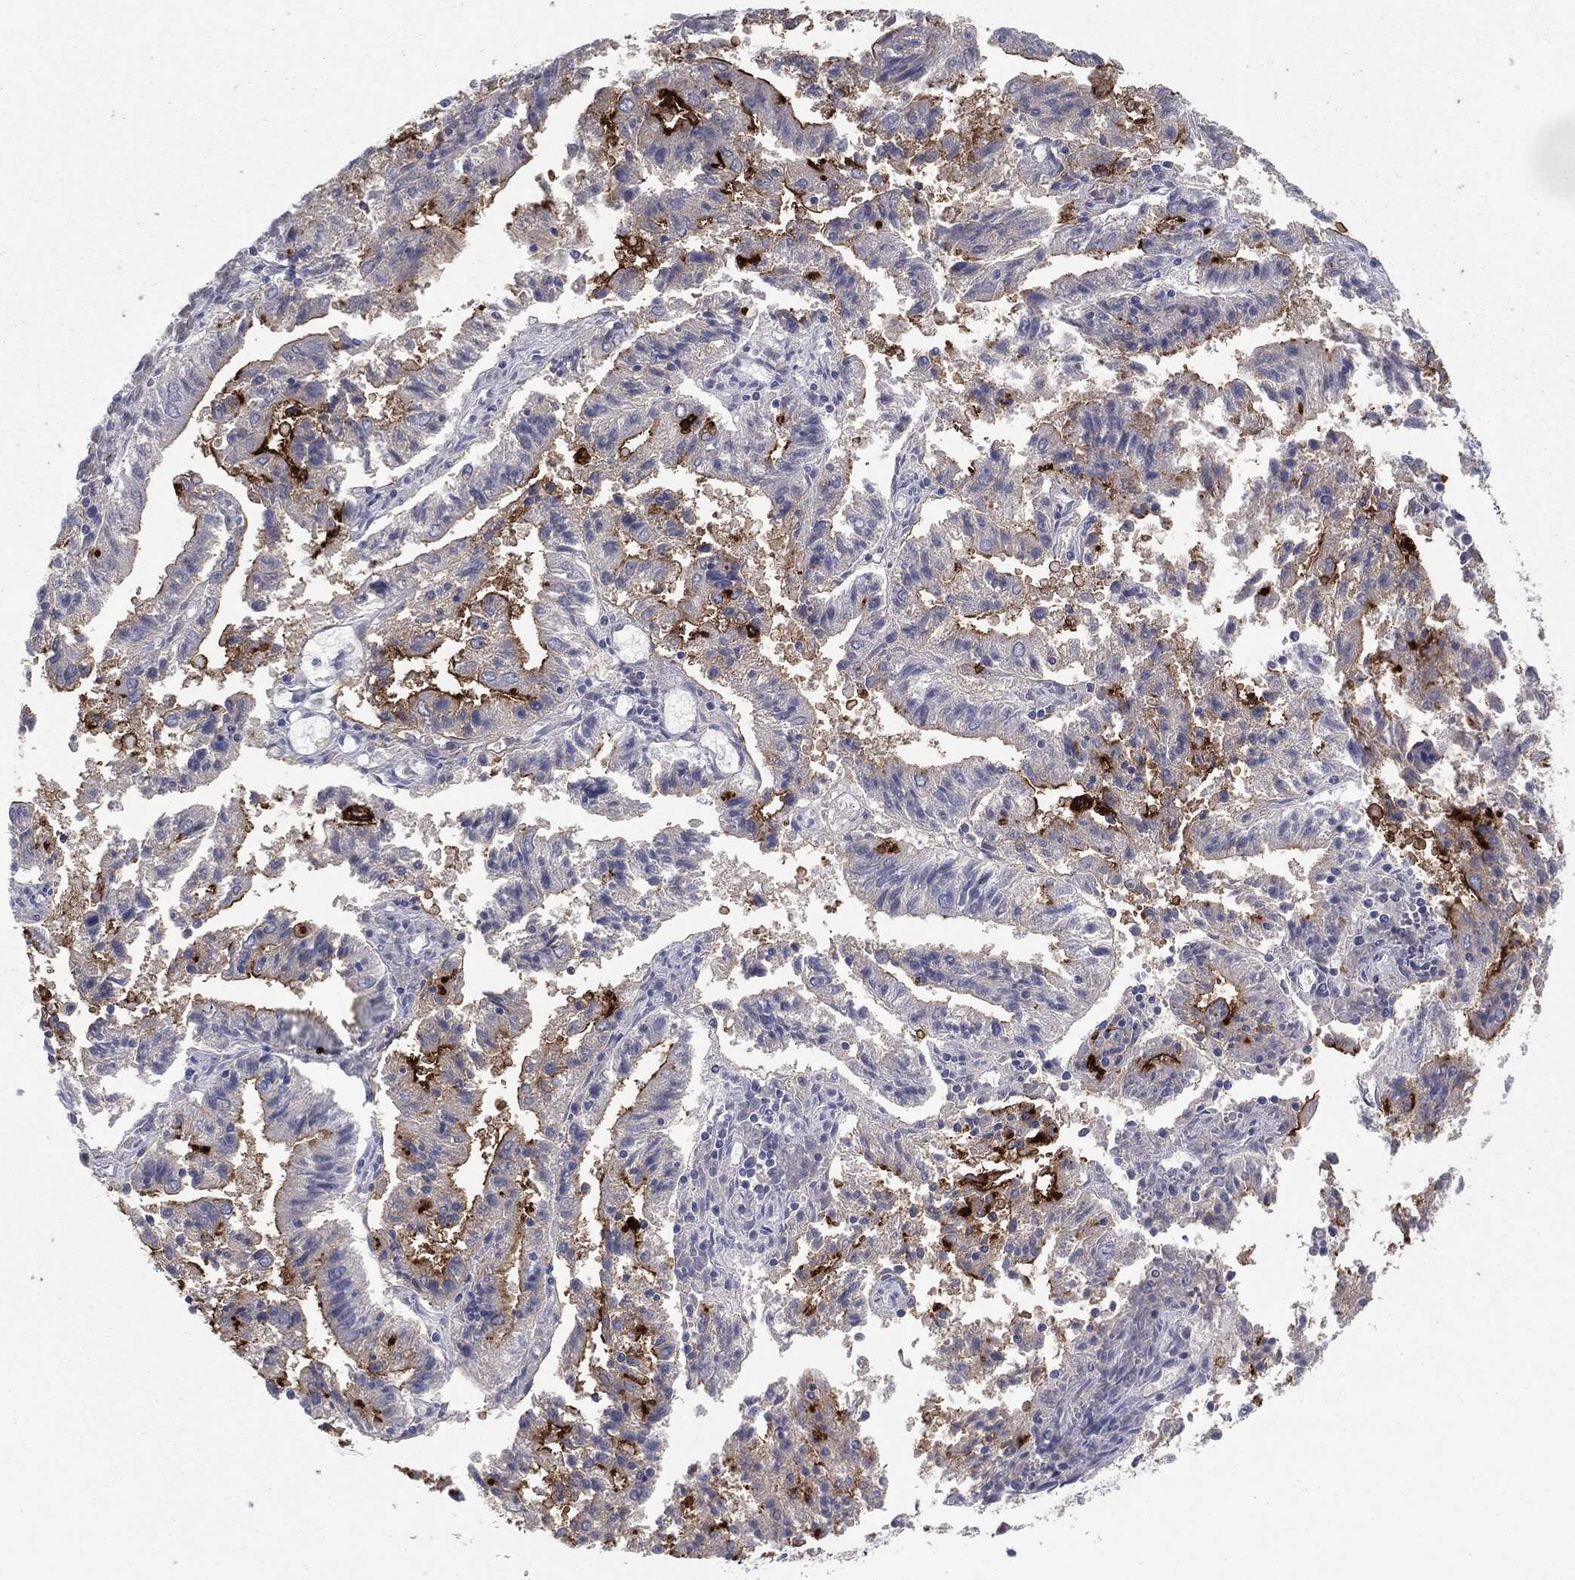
{"staining": {"intensity": "strong", "quantity": "25%-75%", "location": "cytoplasmic/membranous"}, "tissue": "endometrial cancer", "cell_type": "Tumor cells", "image_type": "cancer", "snomed": [{"axis": "morphology", "description": "Adenocarcinoma, NOS"}, {"axis": "topography", "description": "Endometrium"}], "caption": "Strong cytoplasmic/membranous positivity for a protein is seen in approximately 25%-75% of tumor cells of endometrial cancer (adenocarcinoma) using immunohistochemistry (IHC).", "gene": "MUC1", "patient": {"sex": "female", "age": 82}}